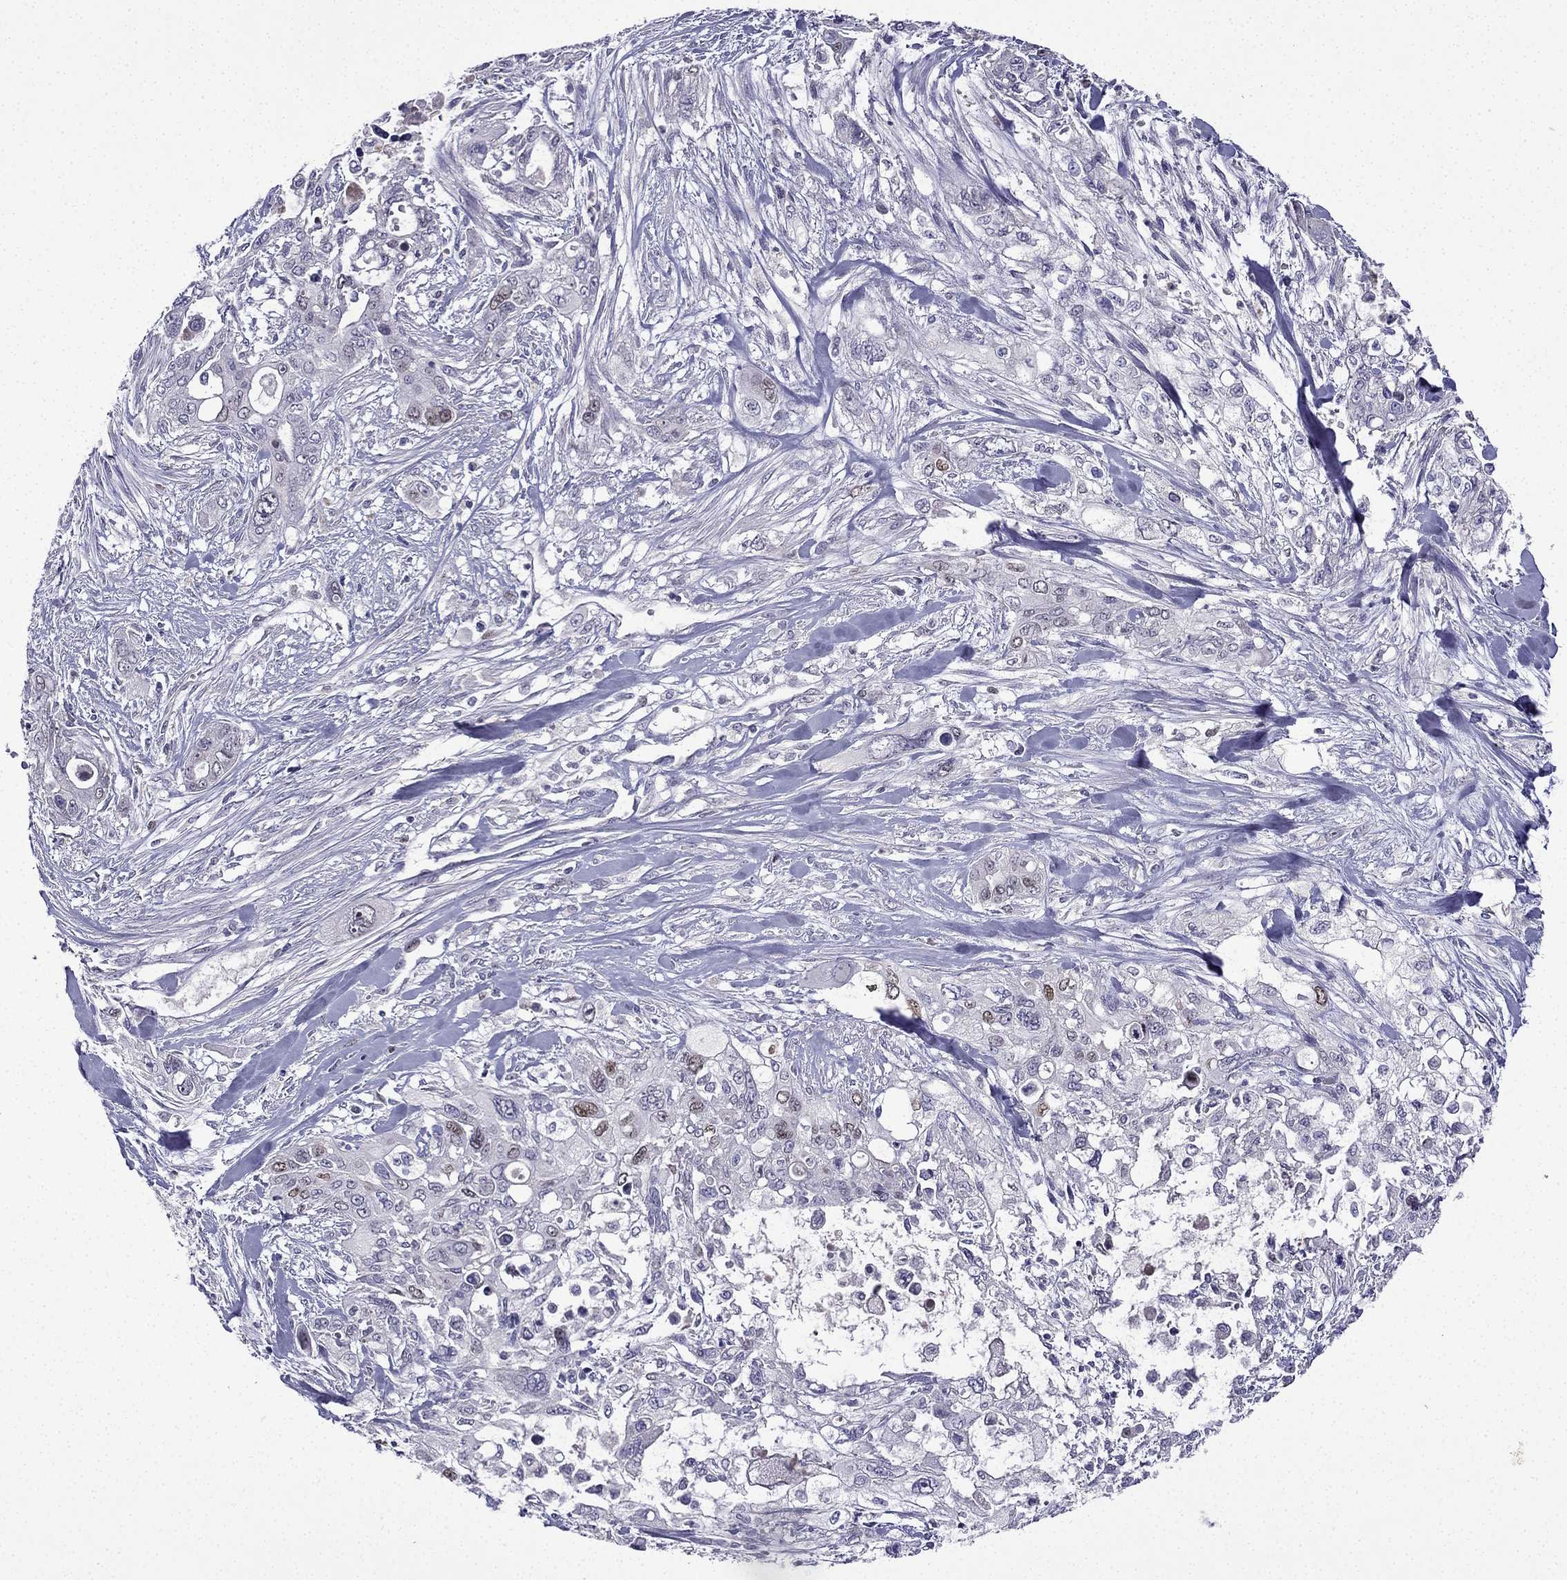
{"staining": {"intensity": "weak", "quantity": "<25%", "location": "nuclear"}, "tissue": "pancreatic cancer", "cell_type": "Tumor cells", "image_type": "cancer", "snomed": [{"axis": "morphology", "description": "Adenocarcinoma, NOS"}, {"axis": "topography", "description": "Pancreas"}], "caption": "High magnification brightfield microscopy of pancreatic adenocarcinoma stained with DAB (brown) and counterstained with hematoxylin (blue): tumor cells show no significant expression. (Stains: DAB (3,3'-diaminobenzidine) immunohistochemistry (IHC) with hematoxylin counter stain, Microscopy: brightfield microscopy at high magnification).", "gene": "UHRF1", "patient": {"sex": "male", "age": 47}}